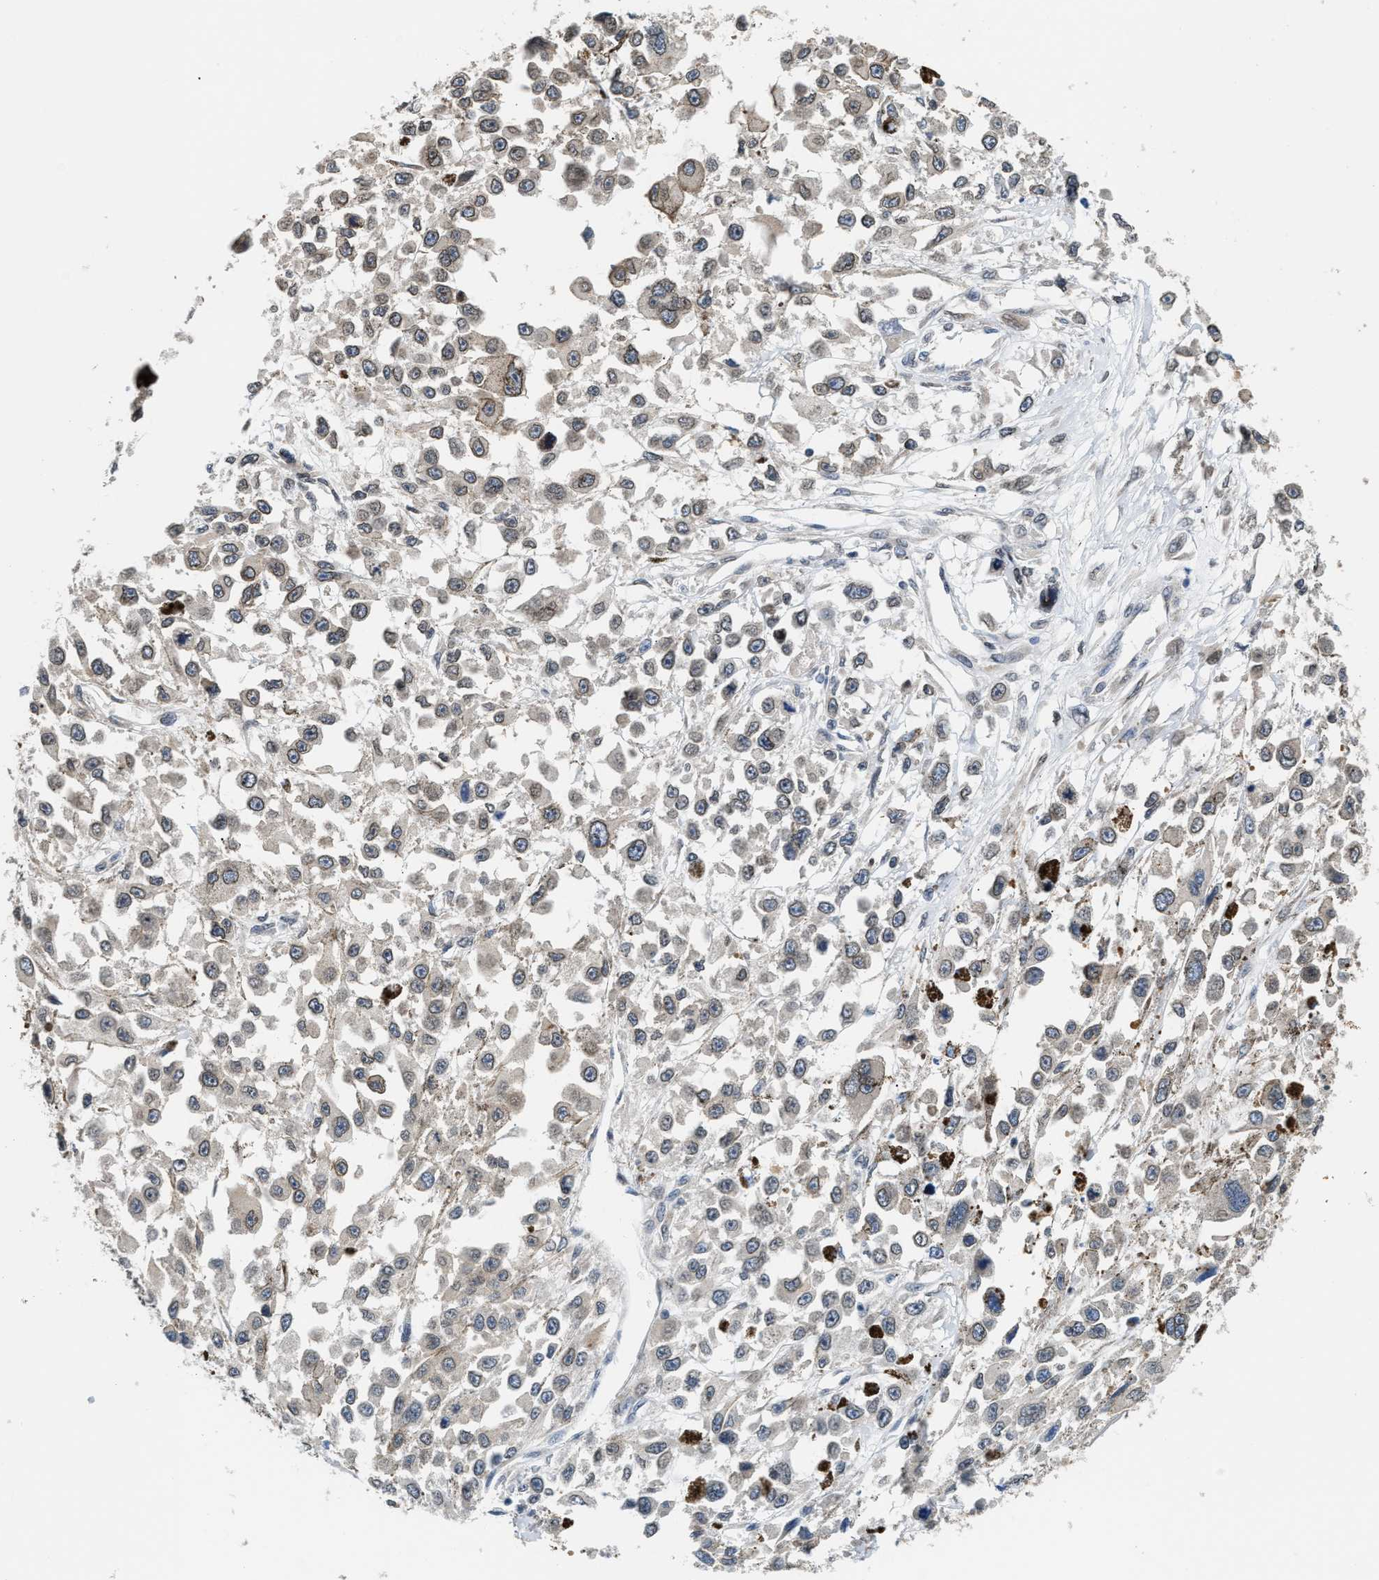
{"staining": {"intensity": "weak", "quantity": "<25%", "location": "cytoplasmic/membranous"}, "tissue": "melanoma", "cell_type": "Tumor cells", "image_type": "cancer", "snomed": [{"axis": "morphology", "description": "Malignant melanoma, Metastatic site"}, {"axis": "topography", "description": "Lymph node"}], "caption": "Histopathology image shows no protein expression in tumor cells of malignant melanoma (metastatic site) tissue. (Stains: DAB immunohistochemistry (IHC) with hematoxylin counter stain, Microscopy: brightfield microscopy at high magnification).", "gene": "RAB29", "patient": {"sex": "male", "age": 59}}